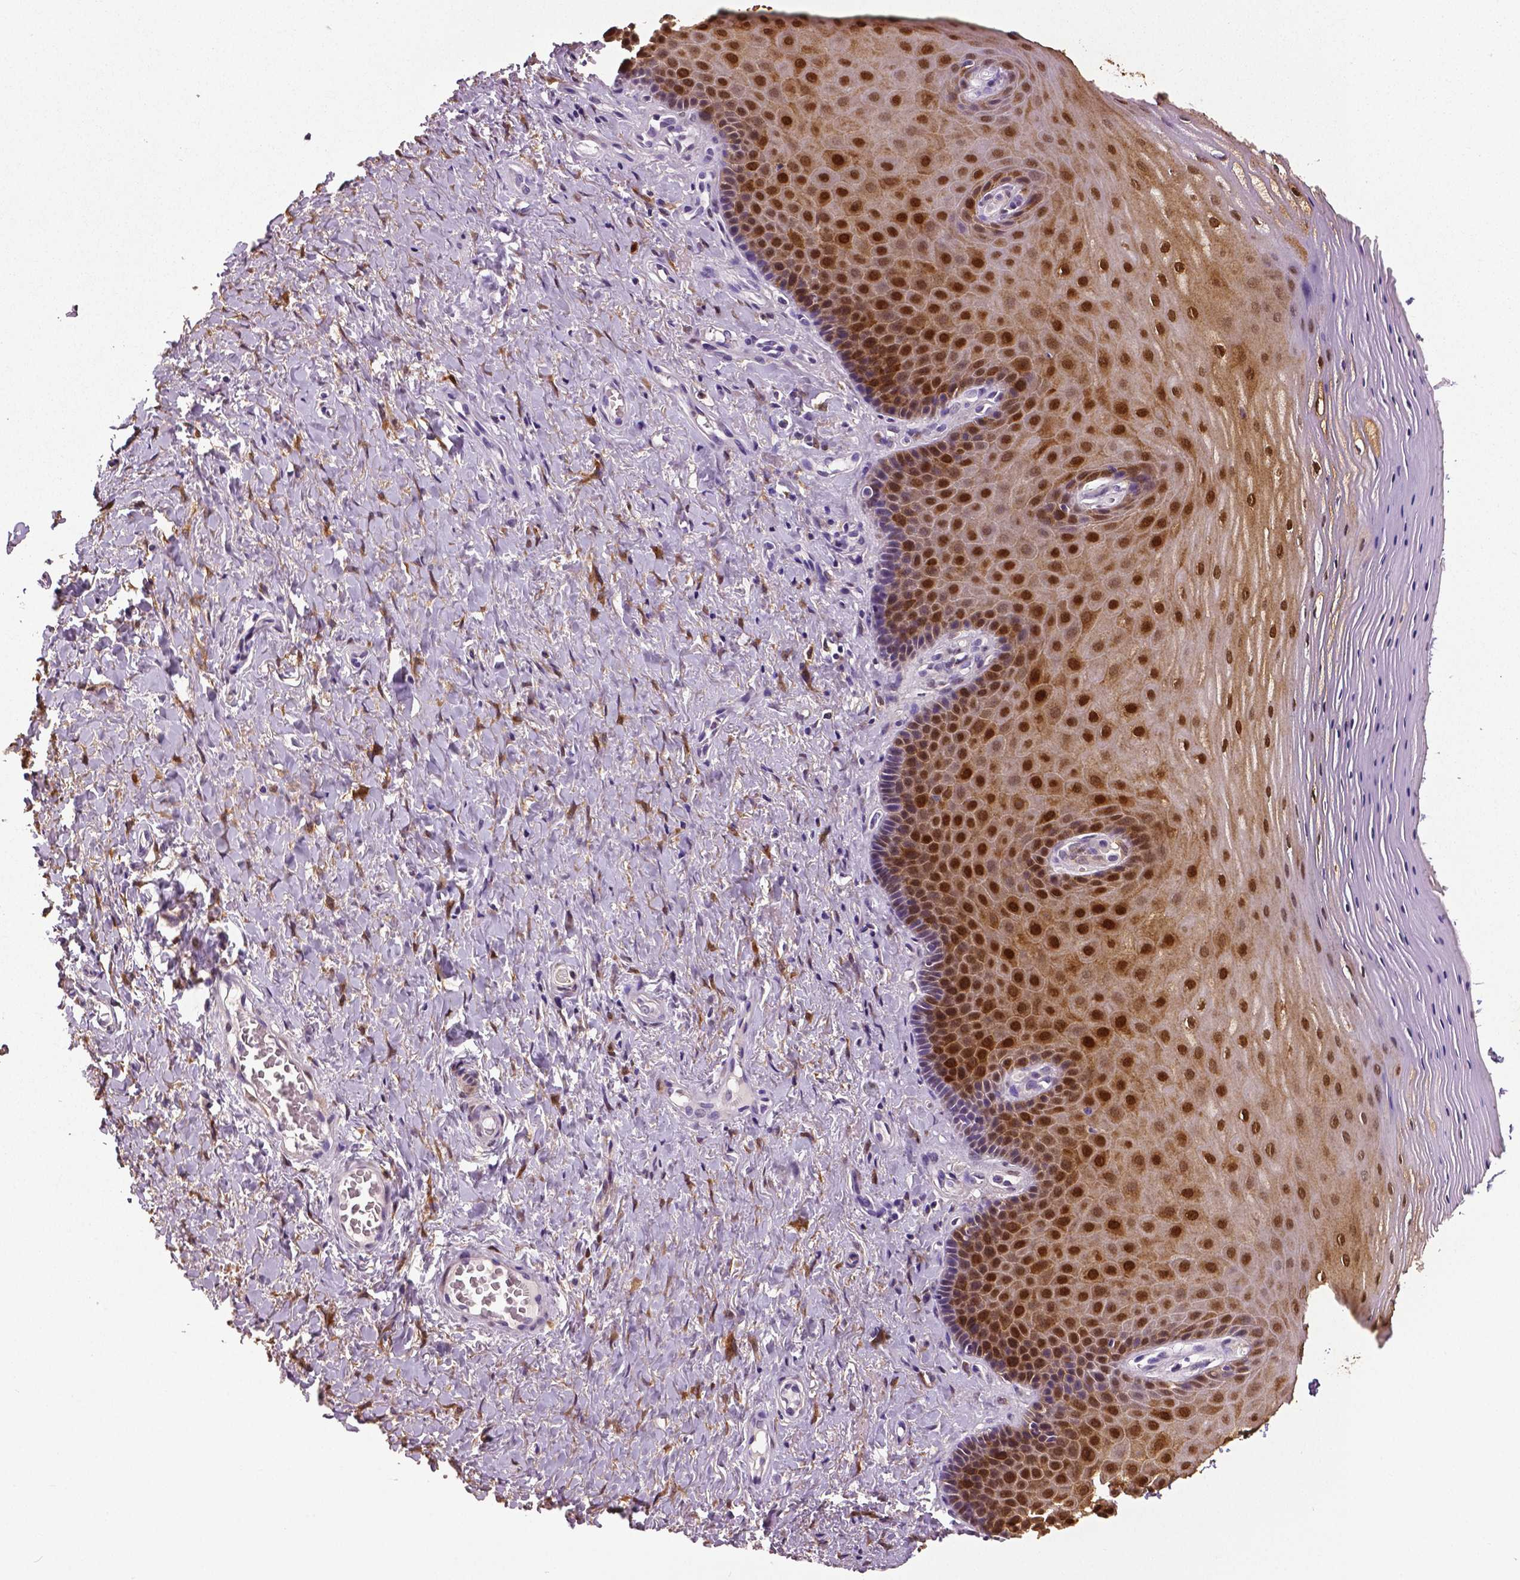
{"staining": {"intensity": "strong", "quantity": ">75%", "location": "cytoplasmic/membranous,nuclear"}, "tissue": "vagina", "cell_type": "Squamous epithelial cells", "image_type": "normal", "snomed": [{"axis": "morphology", "description": "Normal tissue, NOS"}, {"axis": "topography", "description": "Vagina"}], "caption": "The photomicrograph demonstrates immunohistochemical staining of unremarkable vagina. There is strong cytoplasmic/membranous,nuclear expression is seen in about >75% of squamous epithelial cells. The protein is stained brown, and the nuclei are stained in blue (DAB IHC with brightfield microscopy, high magnification).", "gene": "PHGDH", "patient": {"sex": "female", "age": 83}}